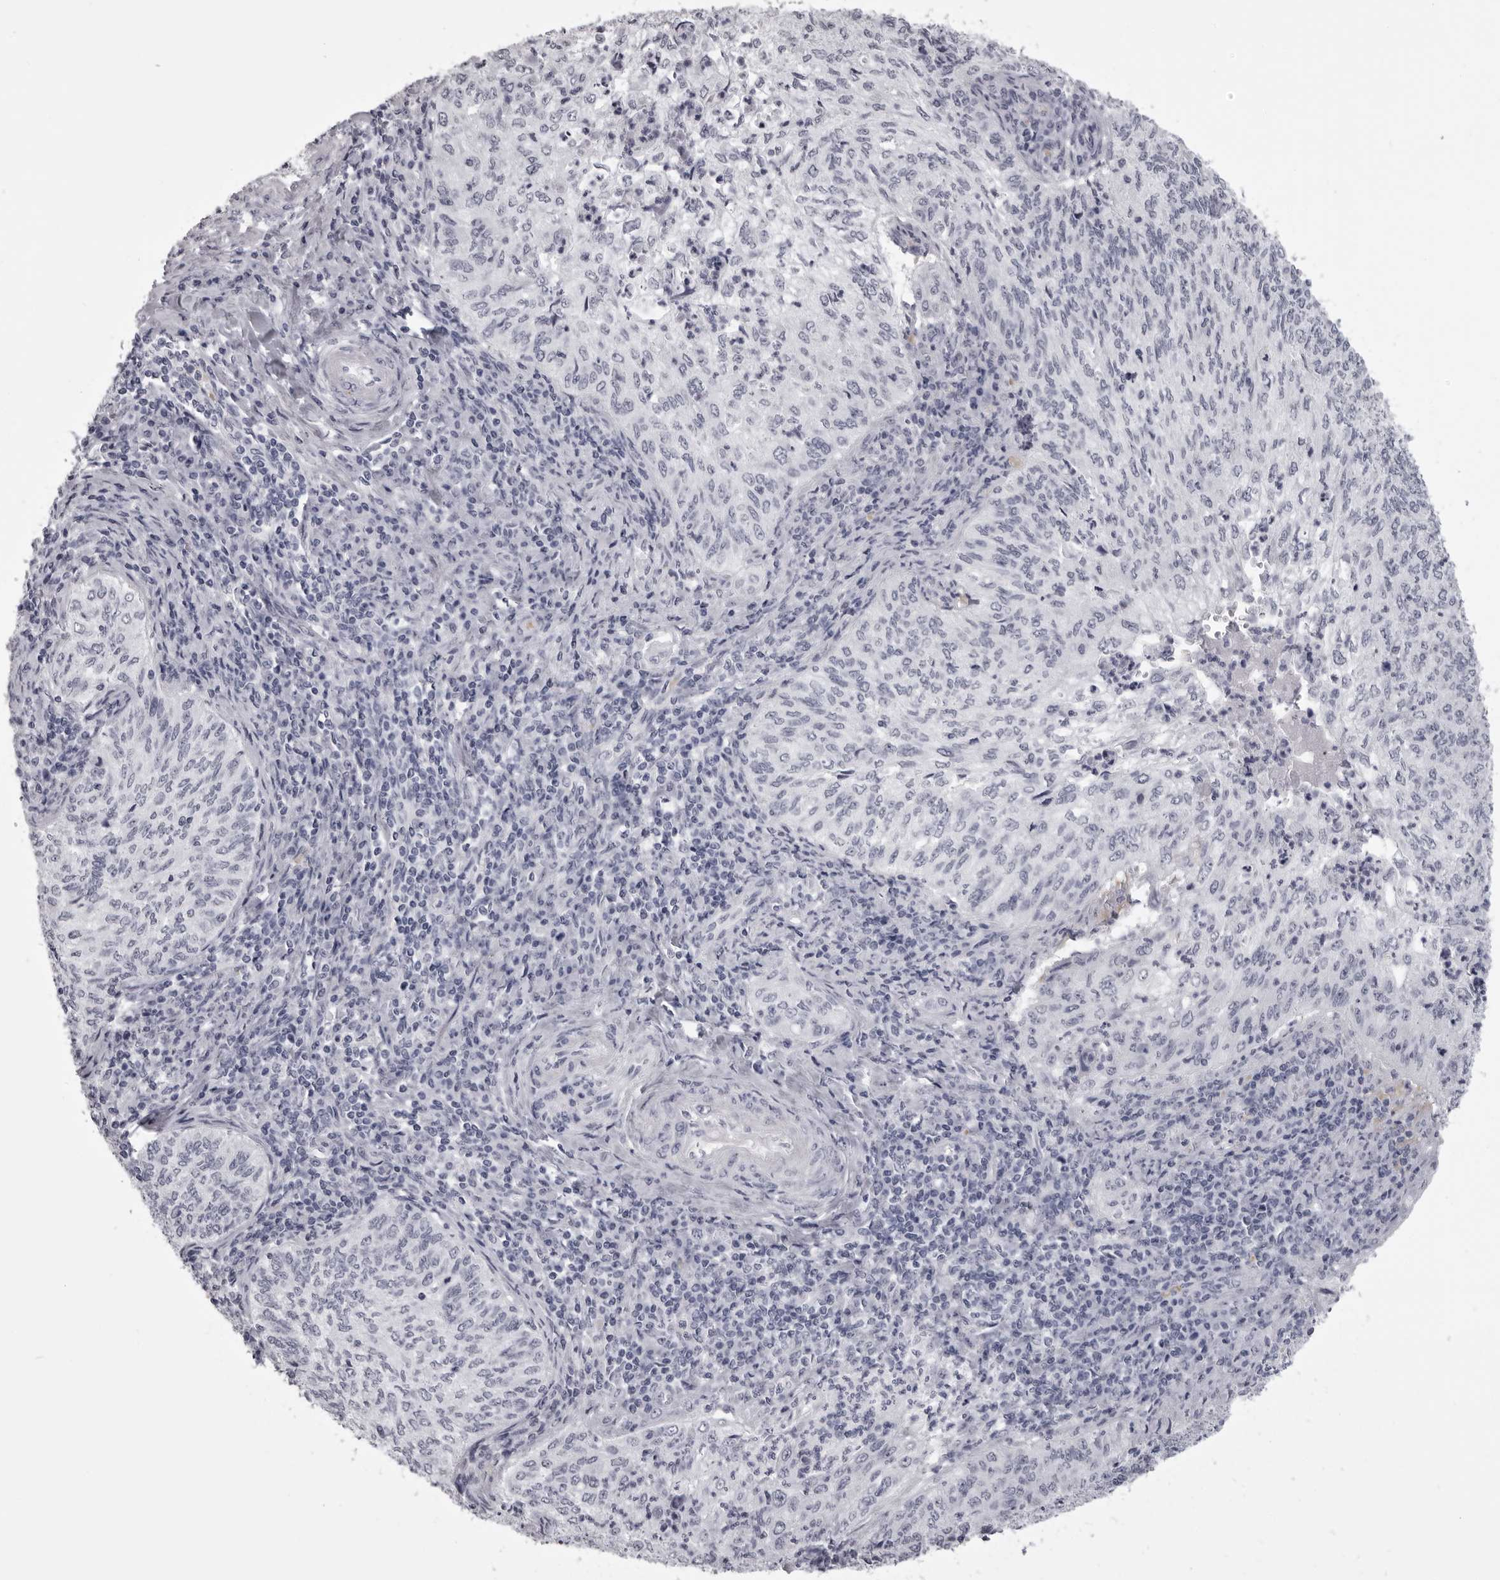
{"staining": {"intensity": "negative", "quantity": "none", "location": "none"}, "tissue": "cervical cancer", "cell_type": "Tumor cells", "image_type": "cancer", "snomed": [{"axis": "morphology", "description": "Squamous cell carcinoma, NOS"}, {"axis": "topography", "description": "Cervix"}], "caption": "Immunohistochemistry (IHC) of human cervical cancer shows no expression in tumor cells.", "gene": "EPHA10", "patient": {"sex": "female", "age": 30}}